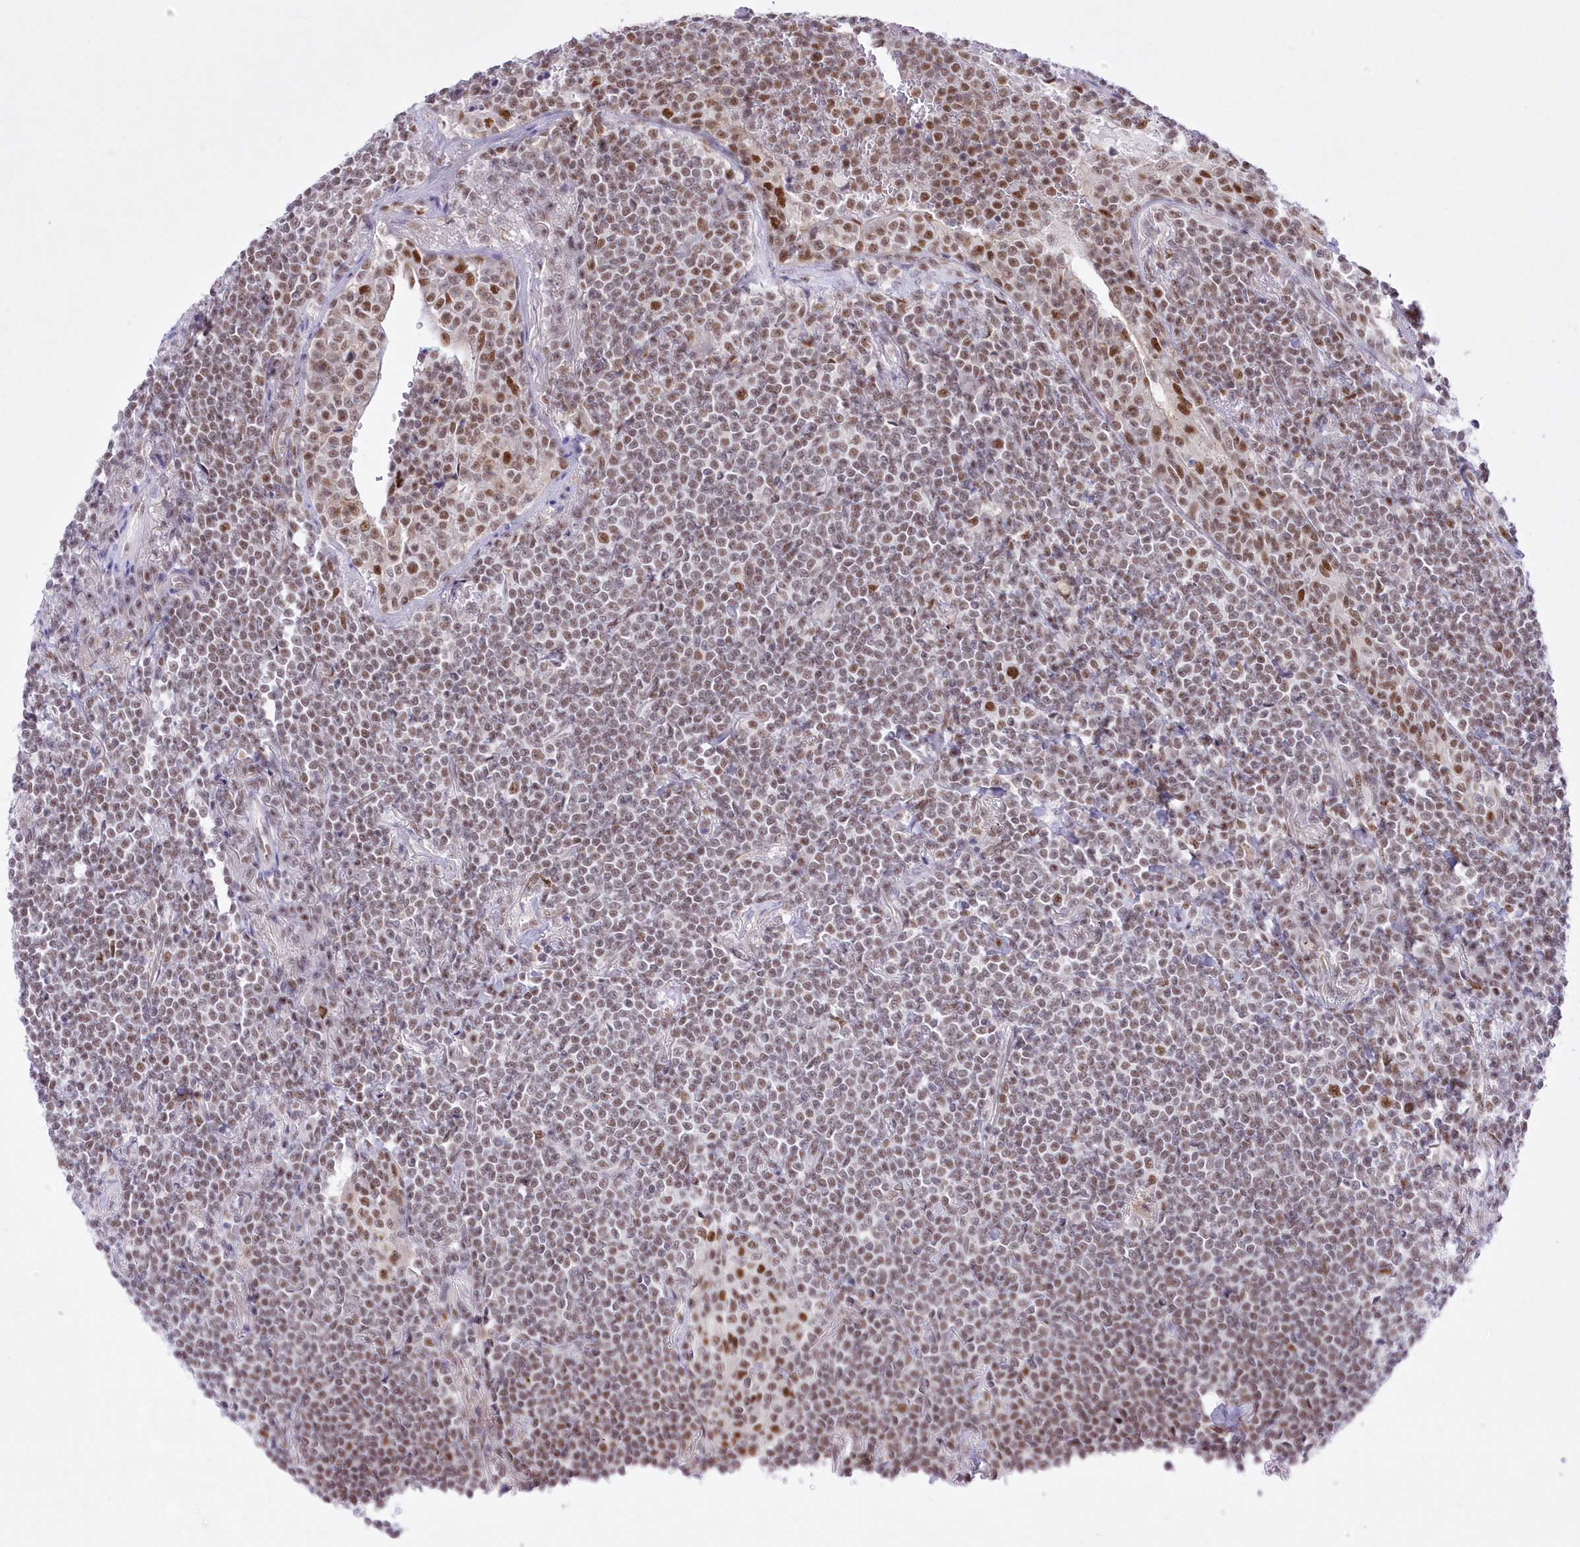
{"staining": {"intensity": "moderate", "quantity": ">75%", "location": "nuclear"}, "tissue": "lymphoma", "cell_type": "Tumor cells", "image_type": "cancer", "snomed": [{"axis": "morphology", "description": "Malignant lymphoma, non-Hodgkin's type, Low grade"}, {"axis": "topography", "description": "Lung"}], "caption": "High-magnification brightfield microscopy of lymphoma stained with DAB (brown) and counterstained with hematoxylin (blue). tumor cells exhibit moderate nuclear expression is appreciated in about>75% of cells.", "gene": "NSUN2", "patient": {"sex": "female", "age": 71}}